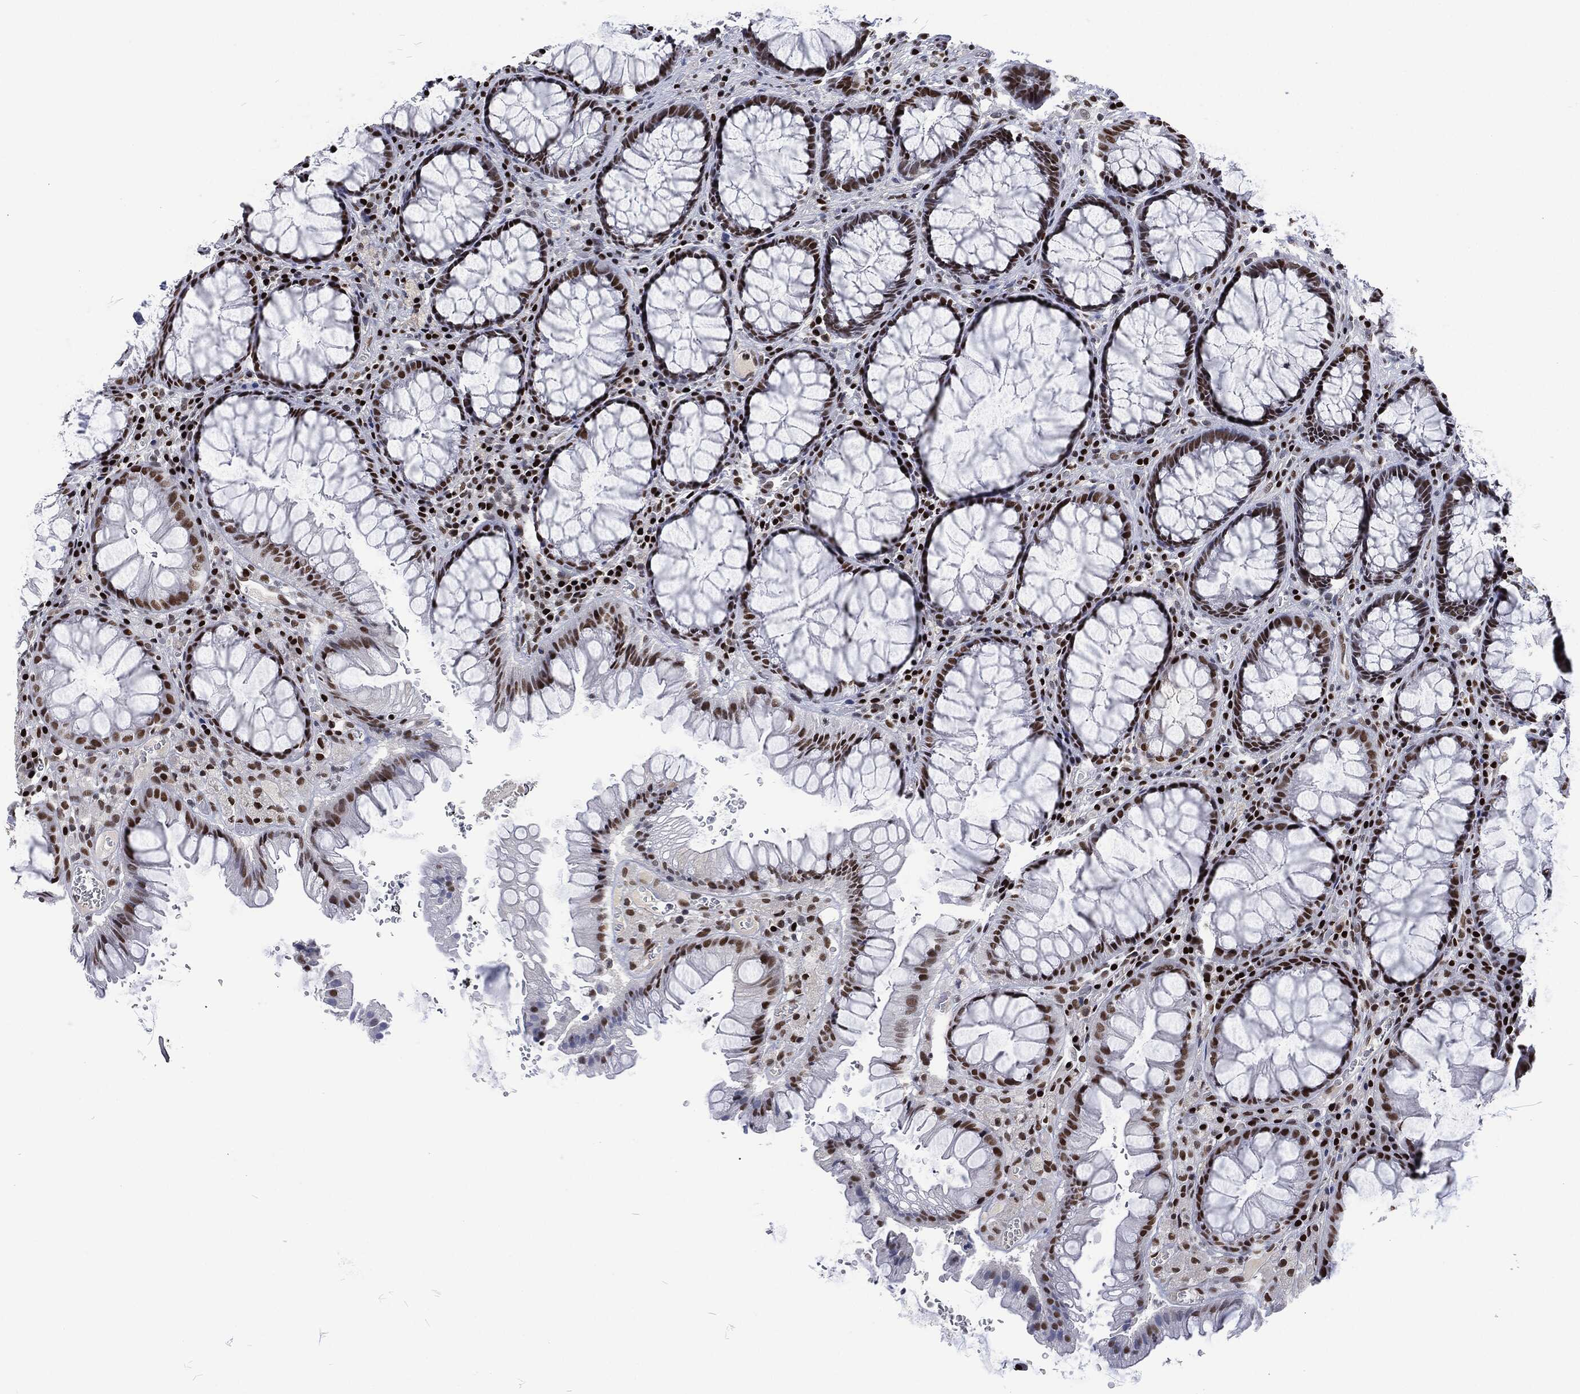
{"staining": {"intensity": "strong", "quantity": "25%-75%", "location": "nuclear"}, "tissue": "rectum", "cell_type": "Glandular cells", "image_type": "normal", "snomed": [{"axis": "morphology", "description": "Normal tissue, NOS"}, {"axis": "topography", "description": "Rectum"}], "caption": "The image reveals a brown stain indicating the presence of a protein in the nuclear of glandular cells in rectum.", "gene": "DCPS", "patient": {"sex": "female", "age": 68}}